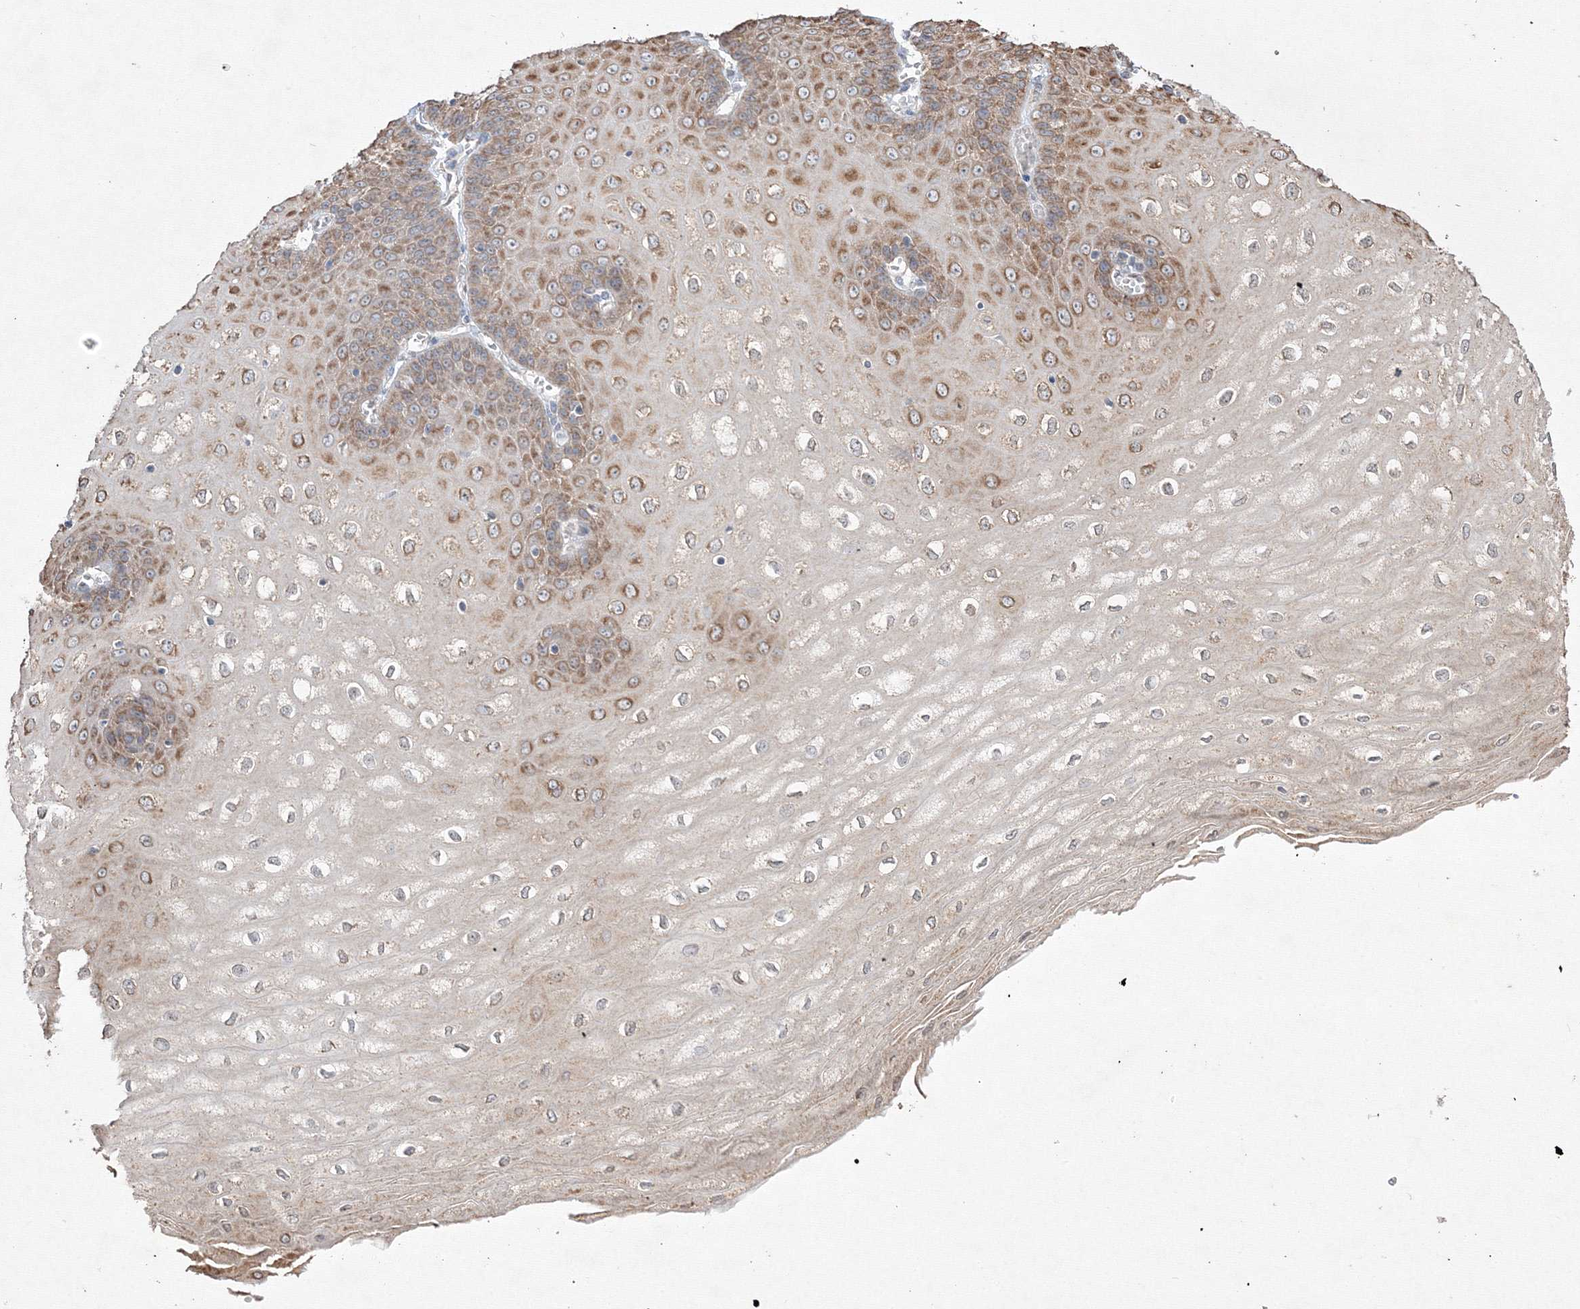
{"staining": {"intensity": "moderate", "quantity": "25%-75%", "location": "cytoplasmic/membranous"}, "tissue": "esophagus", "cell_type": "Squamous epithelial cells", "image_type": "normal", "snomed": [{"axis": "morphology", "description": "Normal tissue, NOS"}, {"axis": "topography", "description": "Esophagus"}], "caption": "Protein staining by IHC displays moderate cytoplasmic/membranous positivity in about 25%-75% of squamous epithelial cells in unremarkable esophagus.", "gene": "FBXL8", "patient": {"sex": "male", "age": 60}}